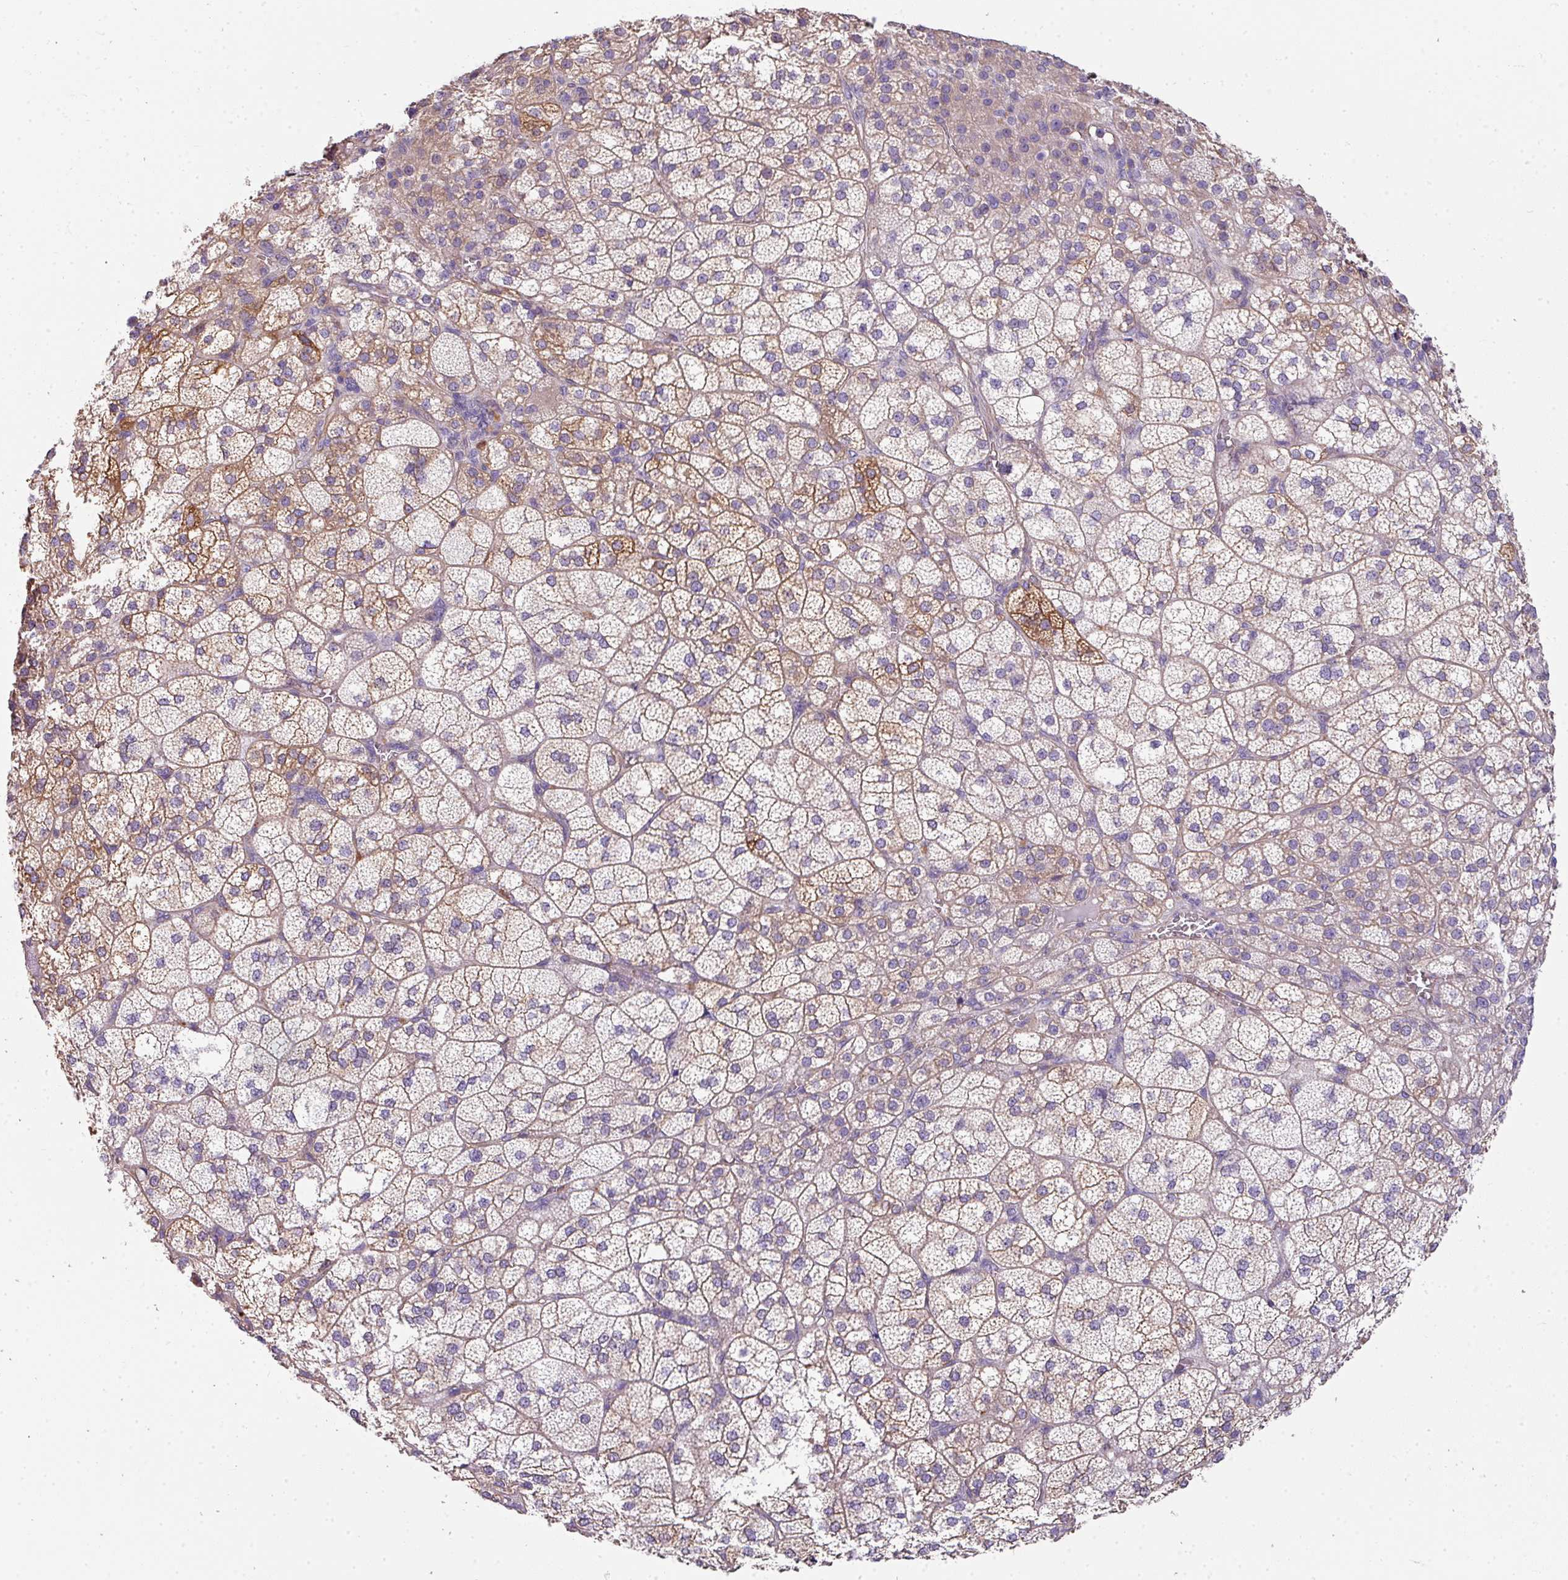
{"staining": {"intensity": "moderate", "quantity": "25%-75%", "location": "cytoplasmic/membranous"}, "tissue": "adrenal gland", "cell_type": "Glandular cells", "image_type": "normal", "snomed": [{"axis": "morphology", "description": "Normal tissue, NOS"}, {"axis": "topography", "description": "Adrenal gland"}], "caption": "A photomicrograph showing moderate cytoplasmic/membranous positivity in about 25%-75% of glandular cells in benign adrenal gland, as visualized by brown immunohistochemical staining.", "gene": "PALS2", "patient": {"sex": "female", "age": 60}}